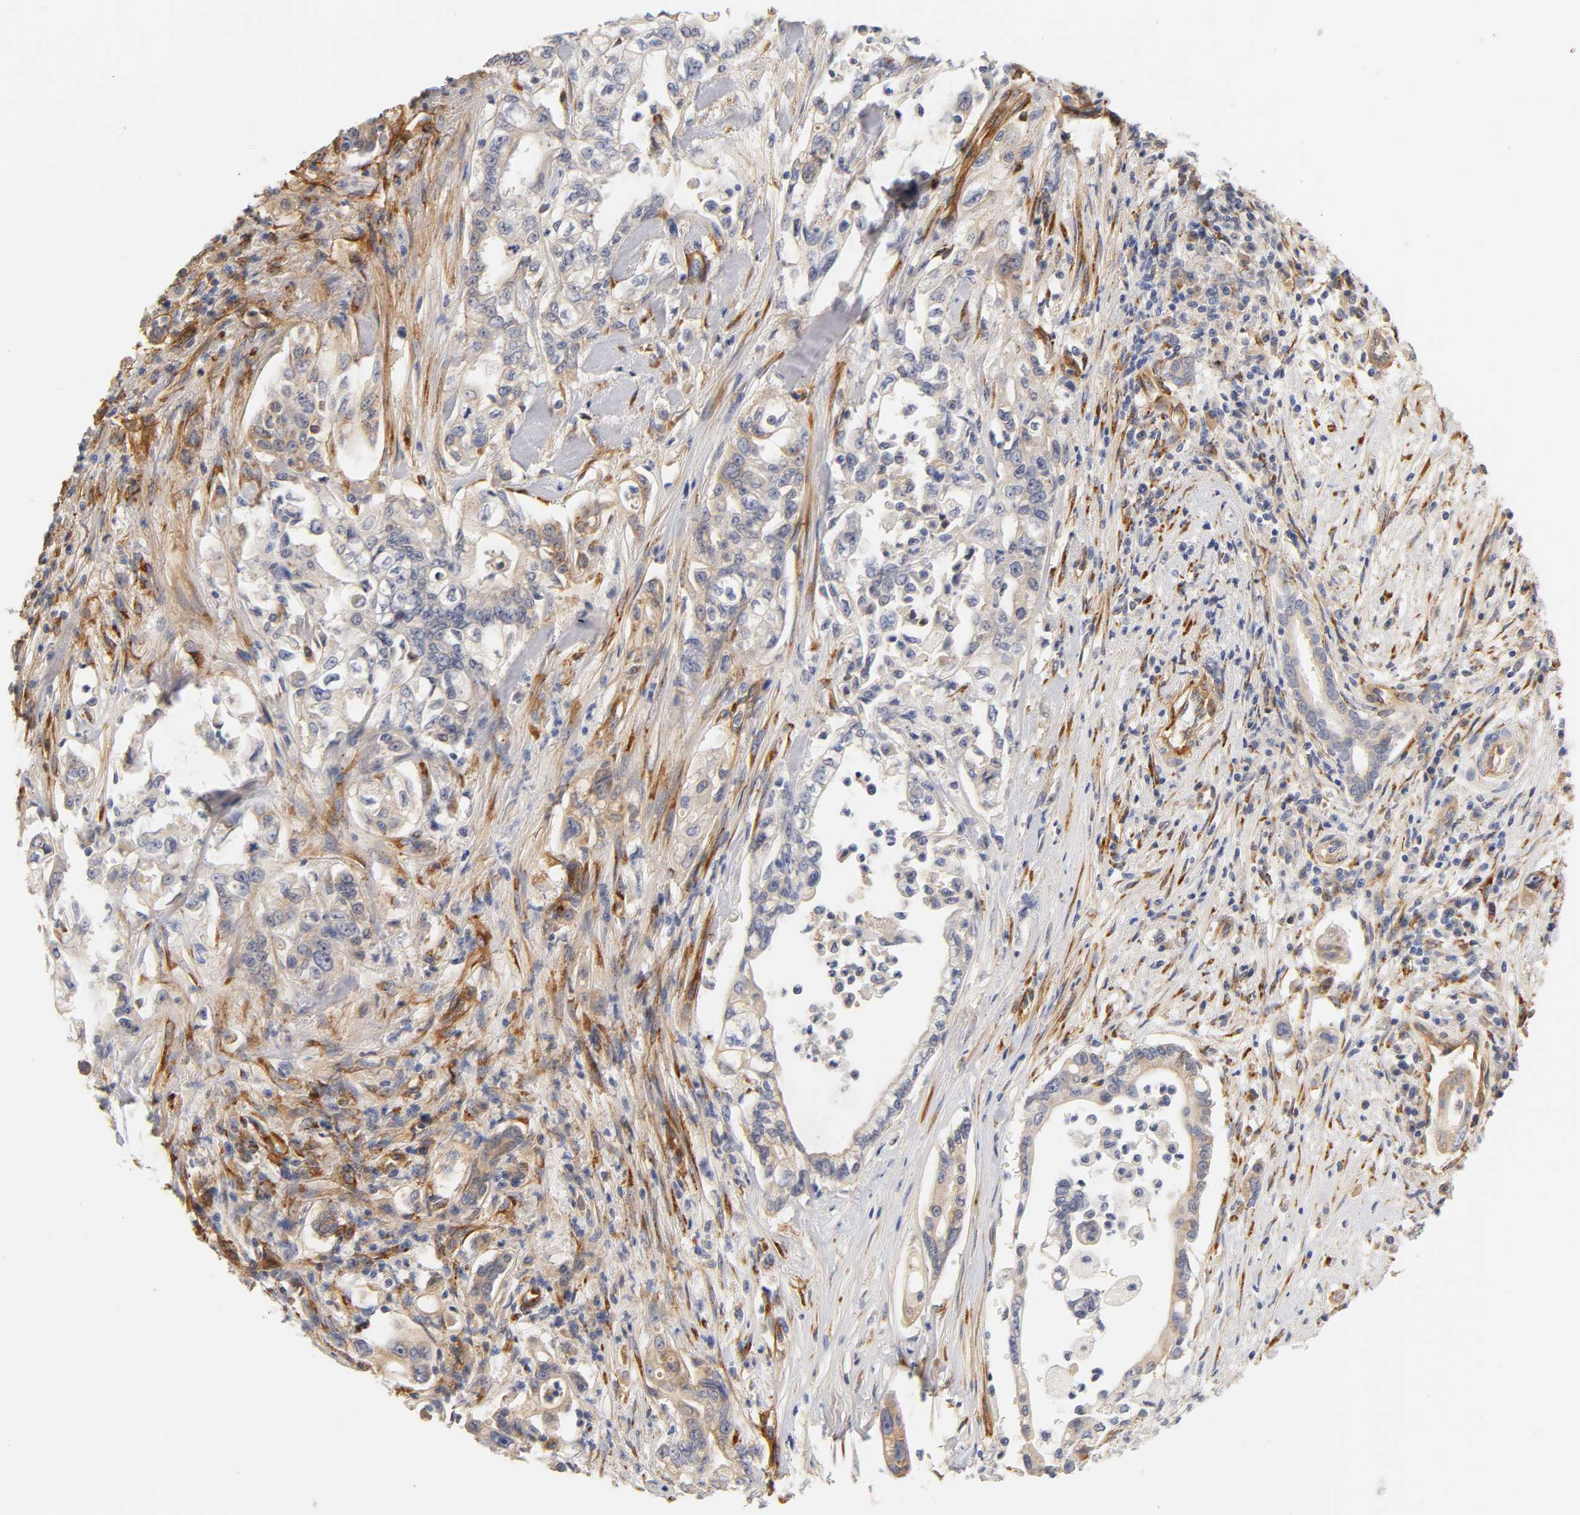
{"staining": {"intensity": "weak", "quantity": "<25%", "location": "cytoplasmic/membranous"}, "tissue": "pancreatic cancer", "cell_type": "Tumor cells", "image_type": "cancer", "snomed": [{"axis": "morphology", "description": "Normal tissue, NOS"}, {"axis": "topography", "description": "Pancreas"}], "caption": "A high-resolution image shows immunohistochemistry (IHC) staining of pancreatic cancer, which reveals no significant positivity in tumor cells. (DAB immunohistochemistry with hematoxylin counter stain).", "gene": "LAMB1", "patient": {"sex": "male", "age": 42}}